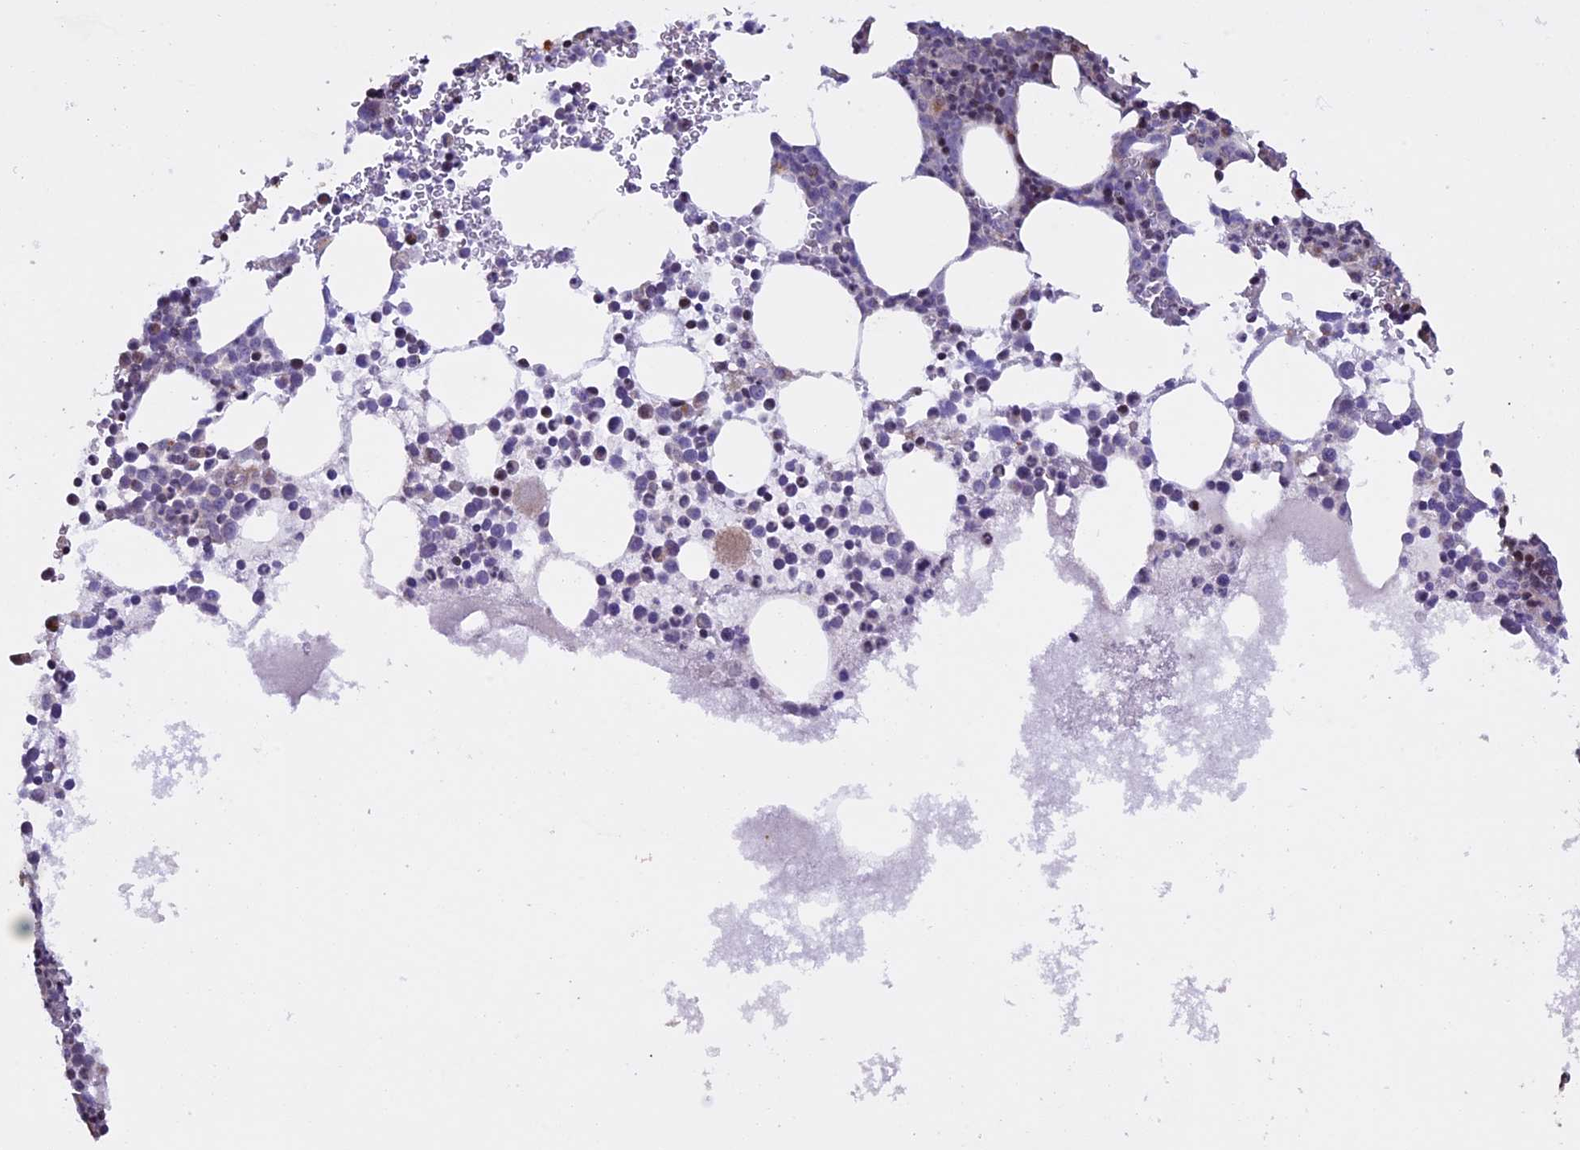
{"staining": {"intensity": "moderate", "quantity": "<25%", "location": "nuclear"}, "tissue": "bone marrow", "cell_type": "Hematopoietic cells", "image_type": "normal", "snomed": [{"axis": "morphology", "description": "Normal tissue, NOS"}, {"axis": "topography", "description": "Bone marrow"}], "caption": "Immunohistochemical staining of normal human bone marrow displays <25% levels of moderate nuclear protein staining in about <25% of hematopoietic cells. The protein of interest is shown in brown color, while the nuclei are stained blue.", "gene": "MAN2C1", "patient": {"sex": "female", "age": 78}}